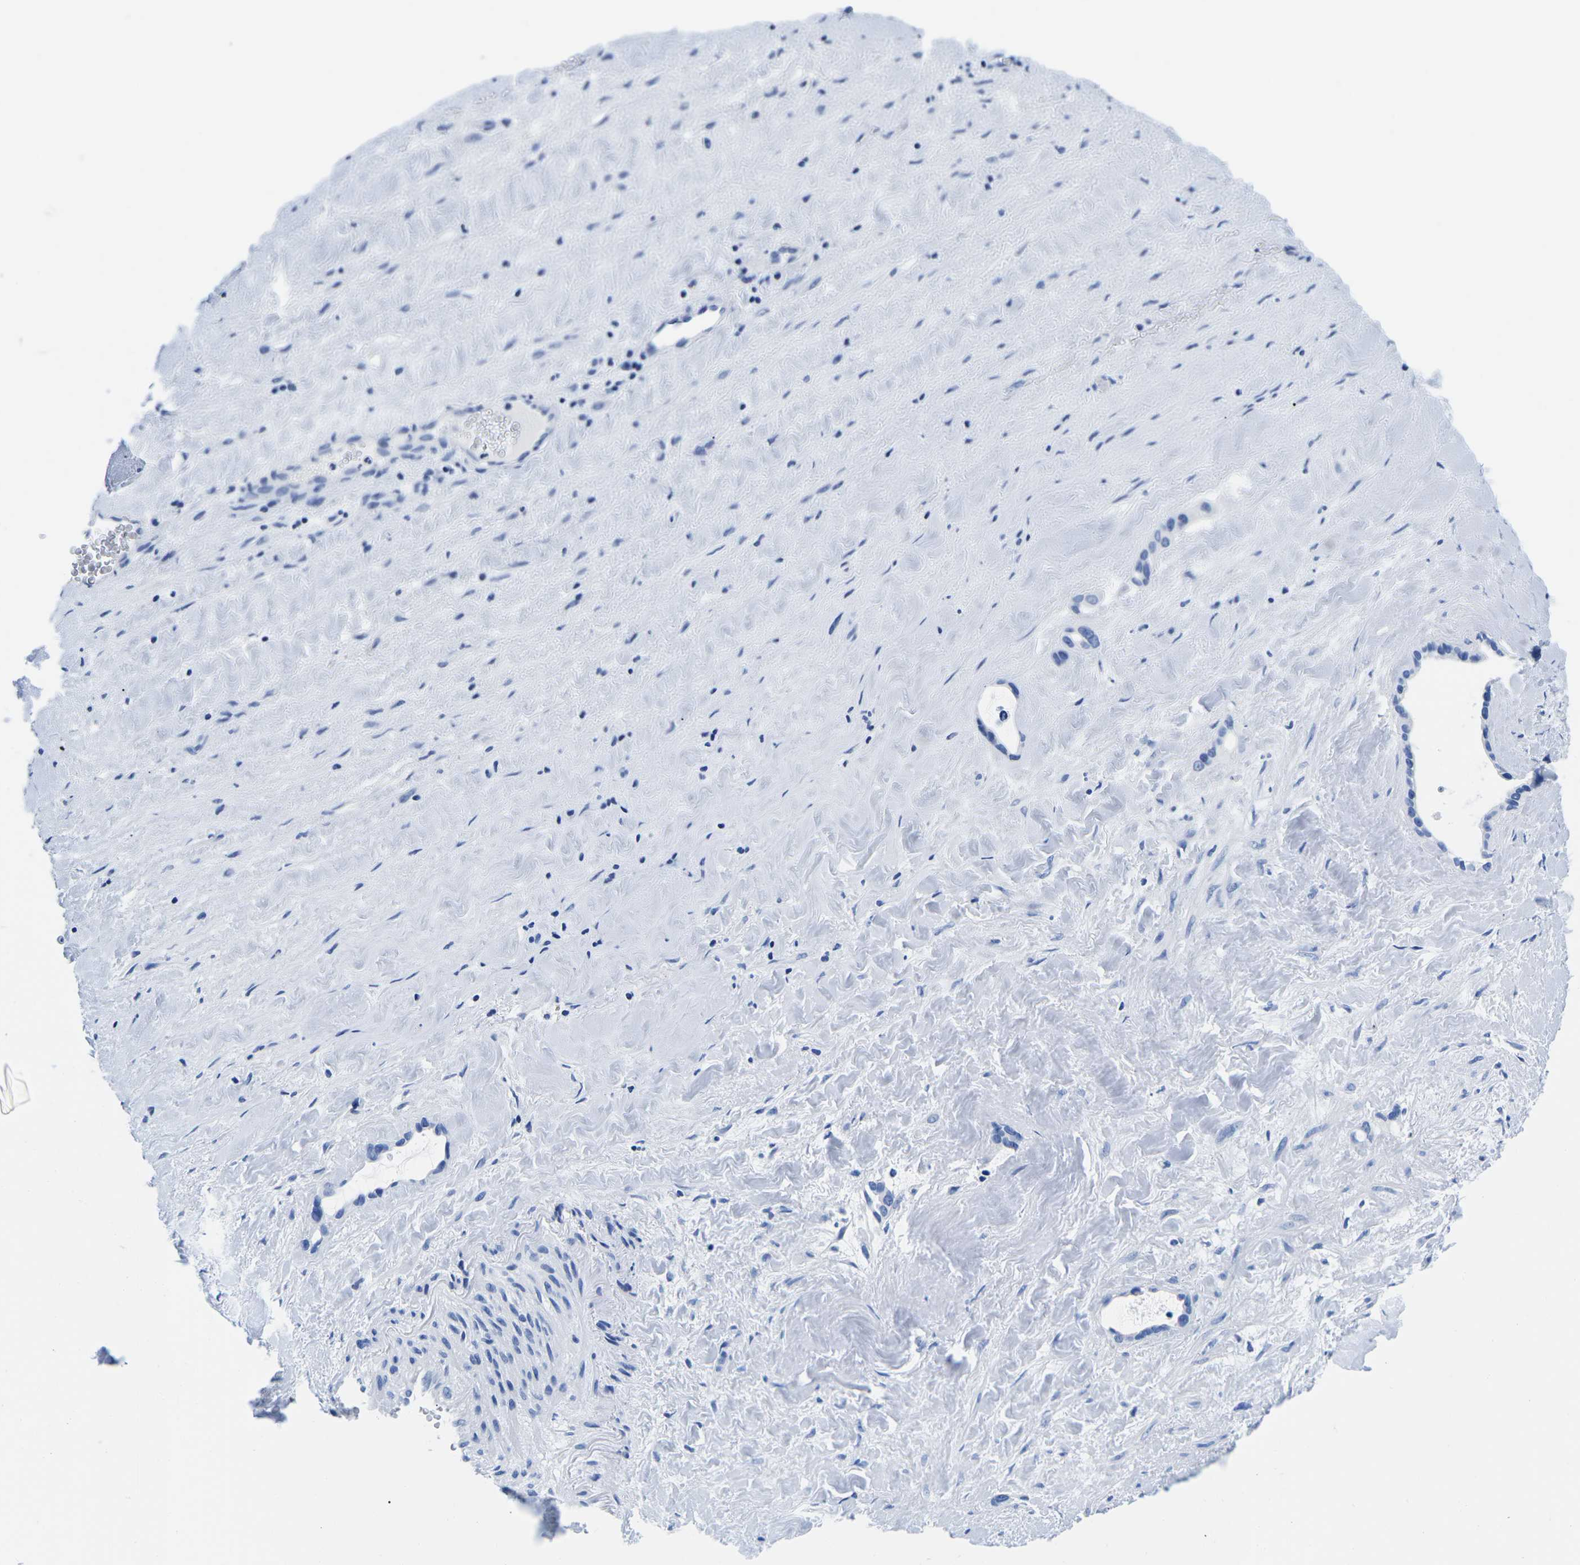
{"staining": {"intensity": "negative", "quantity": "none", "location": "none"}, "tissue": "liver cancer", "cell_type": "Tumor cells", "image_type": "cancer", "snomed": [{"axis": "morphology", "description": "Cholangiocarcinoma"}, {"axis": "topography", "description": "Liver"}], "caption": "Immunohistochemical staining of human liver cancer (cholangiocarcinoma) shows no significant positivity in tumor cells.", "gene": "CYP1A2", "patient": {"sex": "female", "age": 65}}